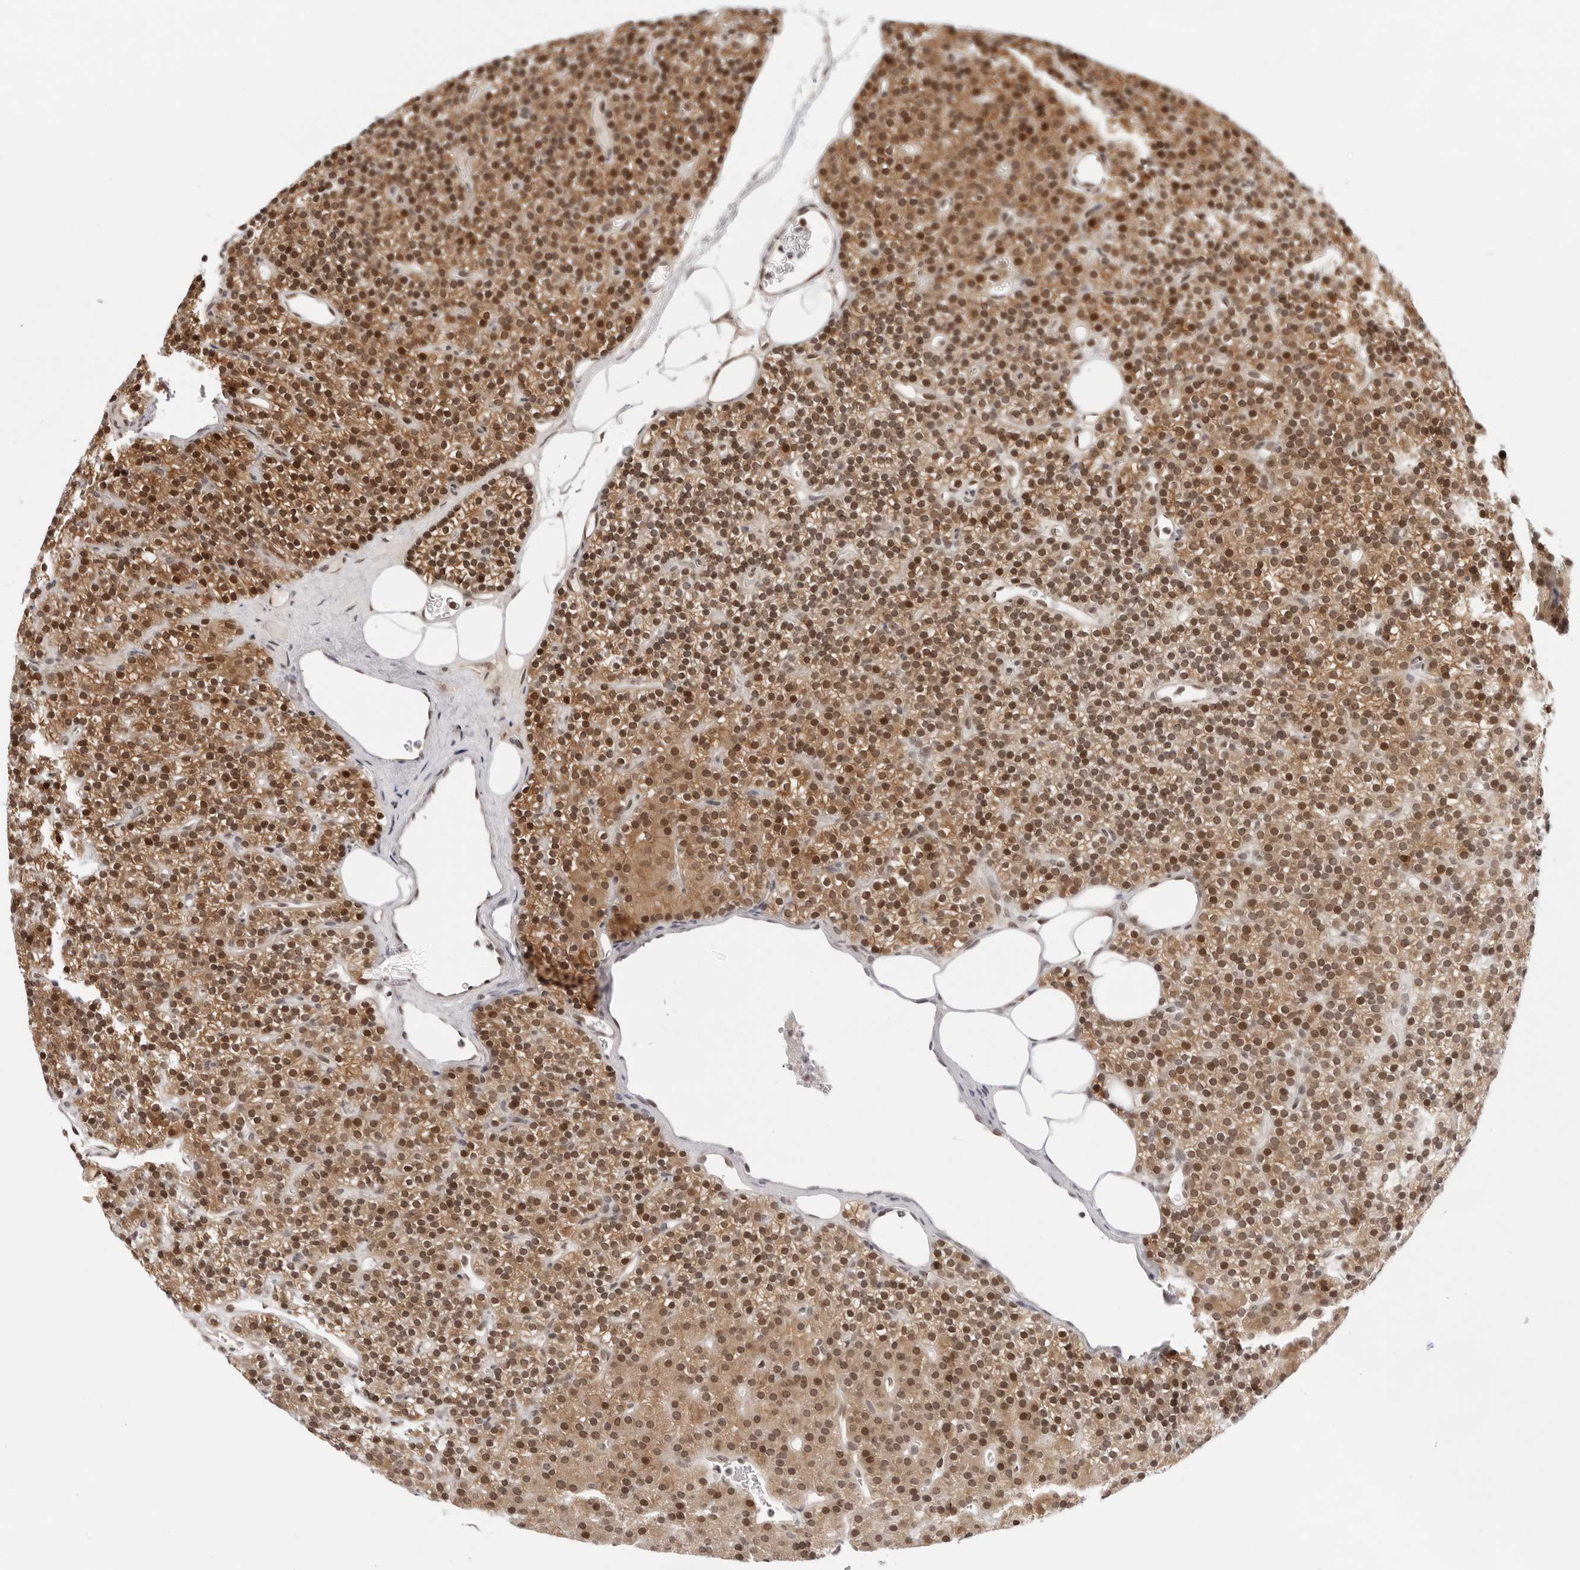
{"staining": {"intensity": "moderate", "quantity": ">75%", "location": "cytoplasmic/membranous,nuclear"}, "tissue": "parathyroid gland", "cell_type": "Glandular cells", "image_type": "normal", "snomed": [{"axis": "morphology", "description": "Normal tissue, NOS"}, {"axis": "morphology", "description": "Hyperplasia, NOS"}, {"axis": "topography", "description": "Parathyroid gland"}], "caption": "Moderate cytoplasmic/membranous,nuclear protein positivity is appreciated in approximately >75% of glandular cells in parathyroid gland.", "gene": "ITGB3BP", "patient": {"sex": "male", "age": 44}}